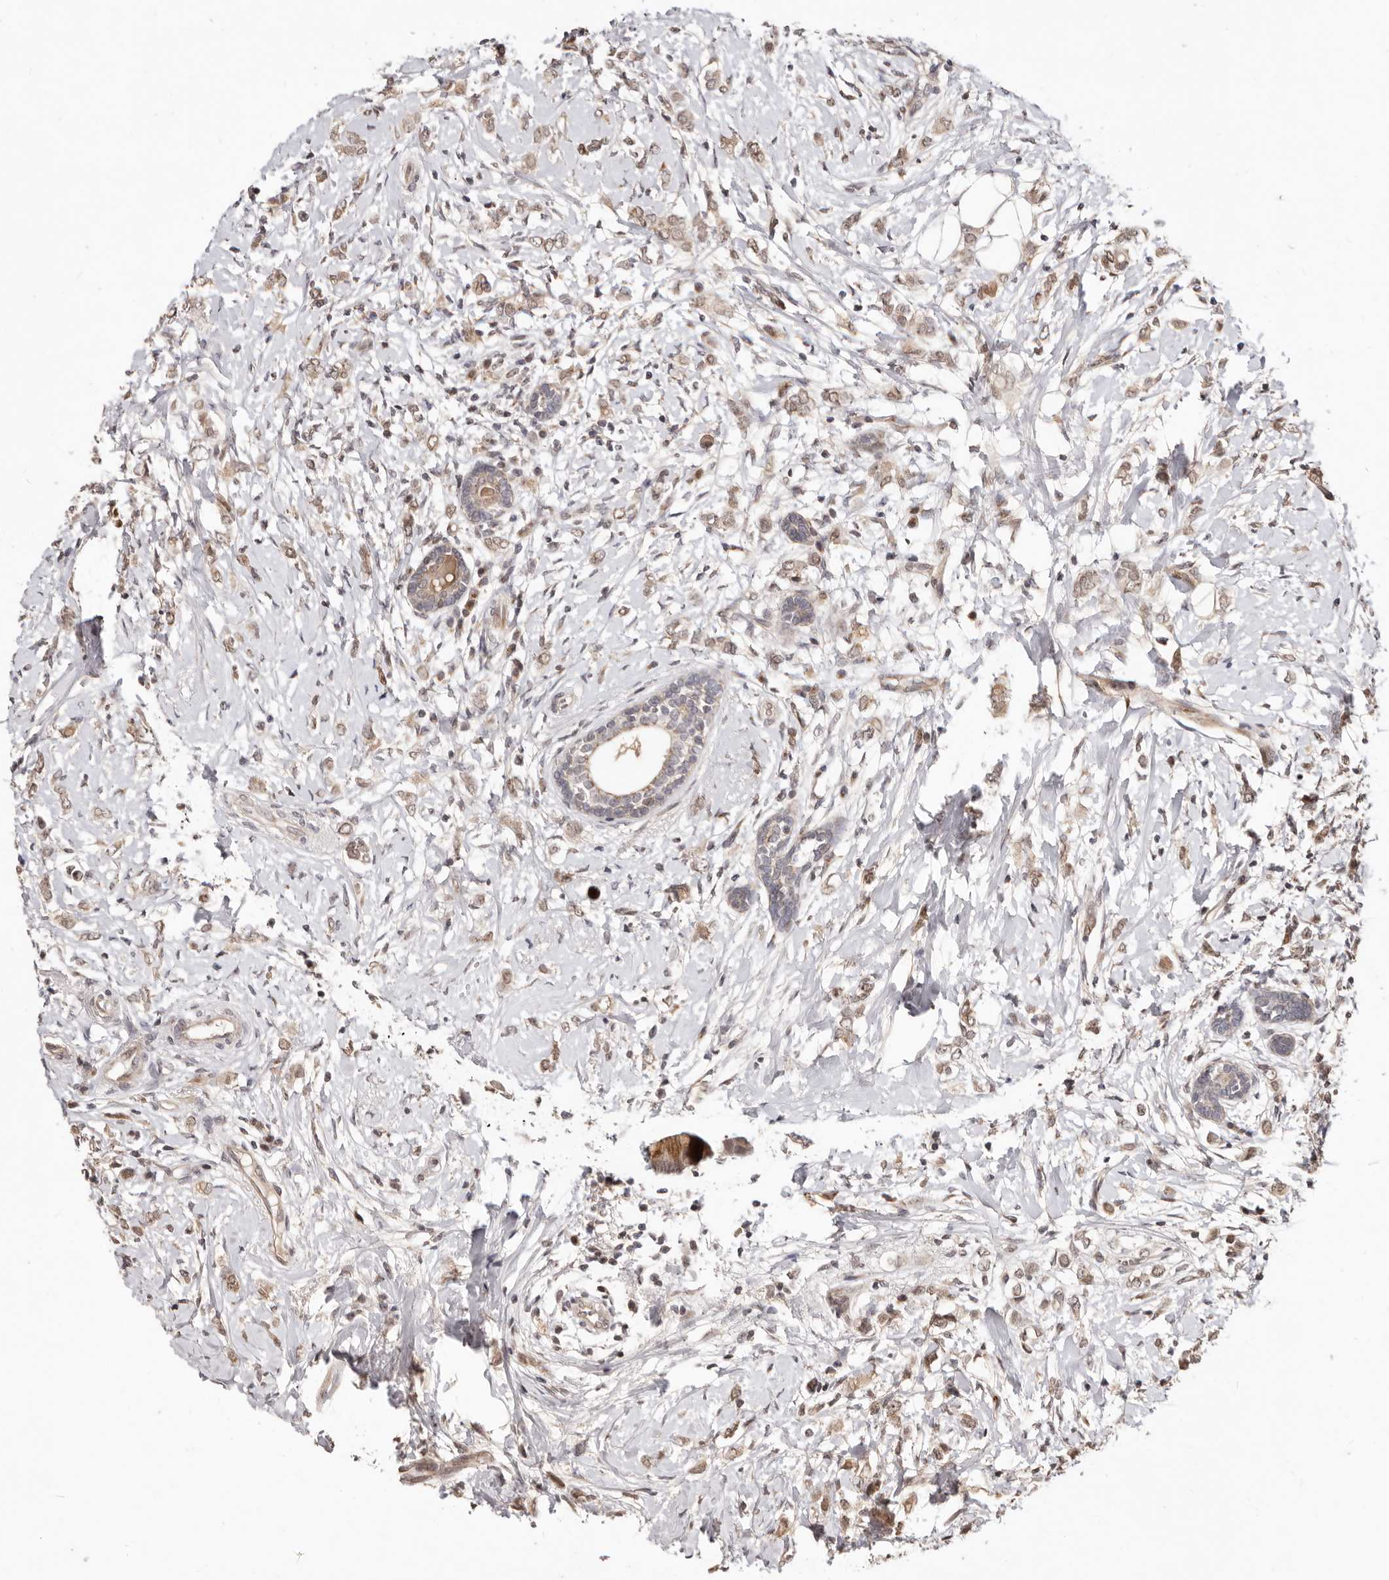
{"staining": {"intensity": "moderate", "quantity": ">75%", "location": "cytoplasmic/membranous,nuclear"}, "tissue": "breast cancer", "cell_type": "Tumor cells", "image_type": "cancer", "snomed": [{"axis": "morphology", "description": "Normal tissue, NOS"}, {"axis": "morphology", "description": "Lobular carcinoma"}, {"axis": "topography", "description": "Breast"}], "caption": "Immunohistochemistry (IHC) (DAB) staining of human breast cancer demonstrates moderate cytoplasmic/membranous and nuclear protein expression in approximately >75% of tumor cells.", "gene": "SRCAP", "patient": {"sex": "female", "age": 47}}